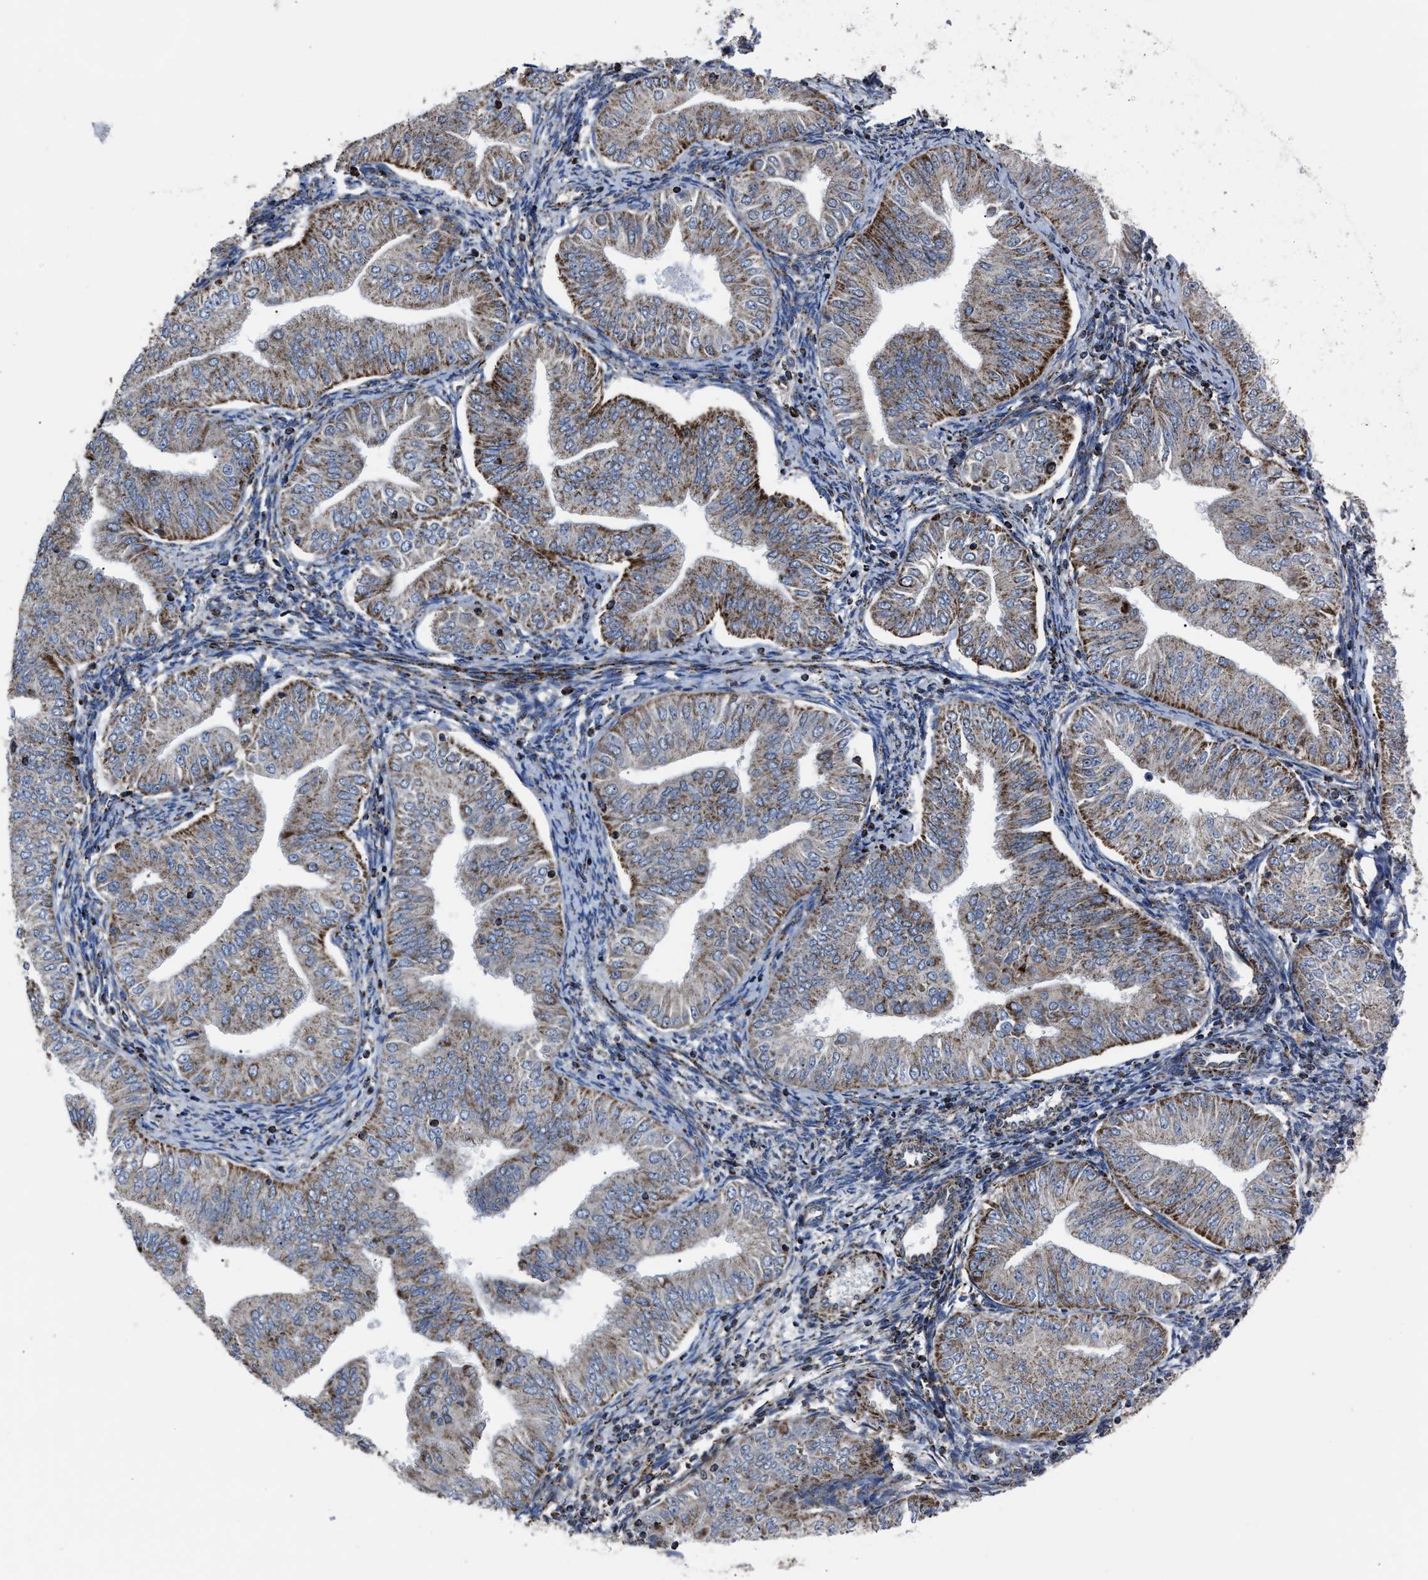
{"staining": {"intensity": "strong", "quantity": "25%-75%", "location": "cytoplasmic/membranous"}, "tissue": "endometrial cancer", "cell_type": "Tumor cells", "image_type": "cancer", "snomed": [{"axis": "morphology", "description": "Normal tissue, NOS"}, {"axis": "morphology", "description": "Adenocarcinoma, NOS"}, {"axis": "topography", "description": "Endometrium"}], "caption": "Brown immunohistochemical staining in human endometrial cancer exhibits strong cytoplasmic/membranous expression in approximately 25%-75% of tumor cells. Using DAB (brown) and hematoxylin (blue) stains, captured at high magnification using brightfield microscopy.", "gene": "NDUFV3", "patient": {"sex": "female", "age": 53}}